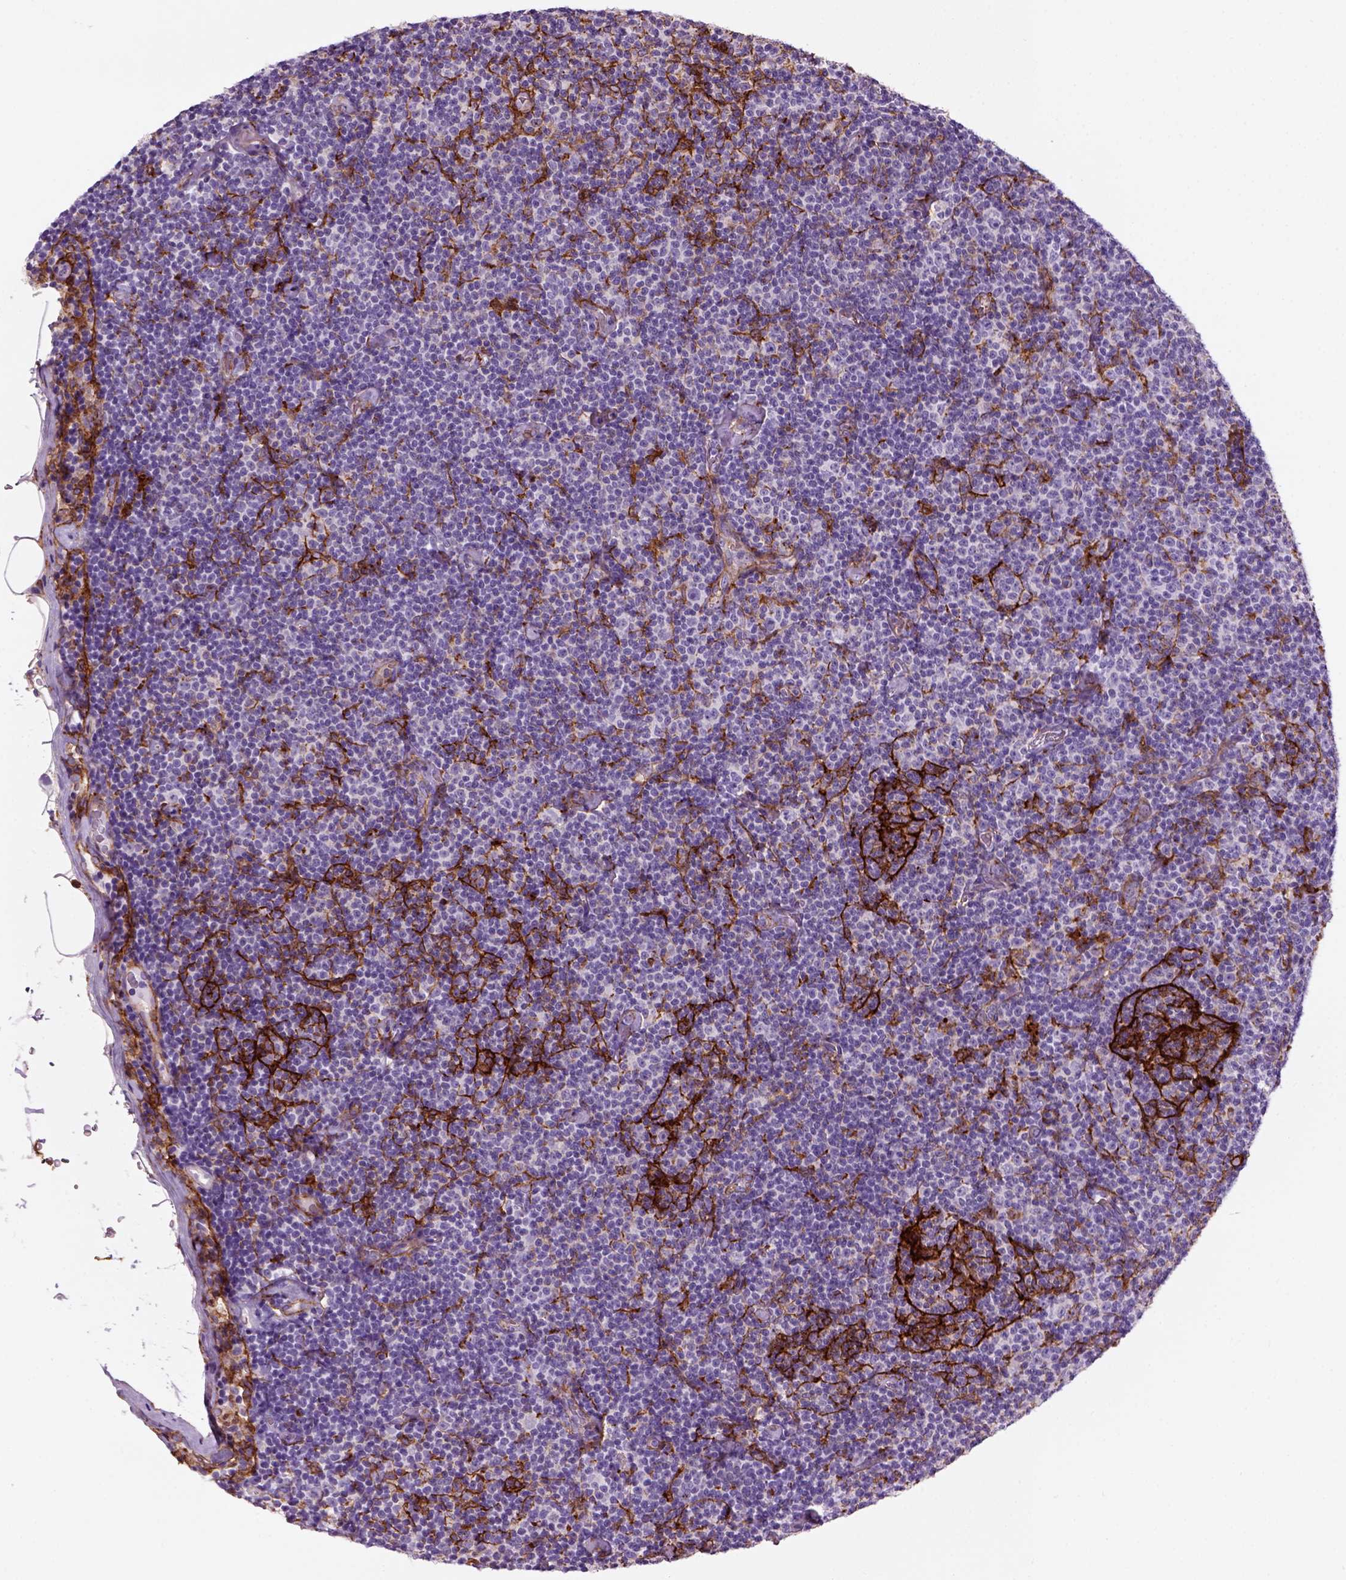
{"staining": {"intensity": "negative", "quantity": "none", "location": "none"}, "tissue": "lymphoma", "cell_type": "Tumor cells", "image_type": "cancer", "snomed": [{"axis": "morphology", "description": "Malignant lymphoma, non-Hodgkin's type, Low grade"}, {"axis": "topography", "description": "Lymph node"}], "caption": "Immunohistochemistry of human malignant lymphoma, non-Hodgkin's type (low-grade) displays no expression in tumor cells.", "gene": "MARCKS", "patient": {"sex": "male", "age": 81}}